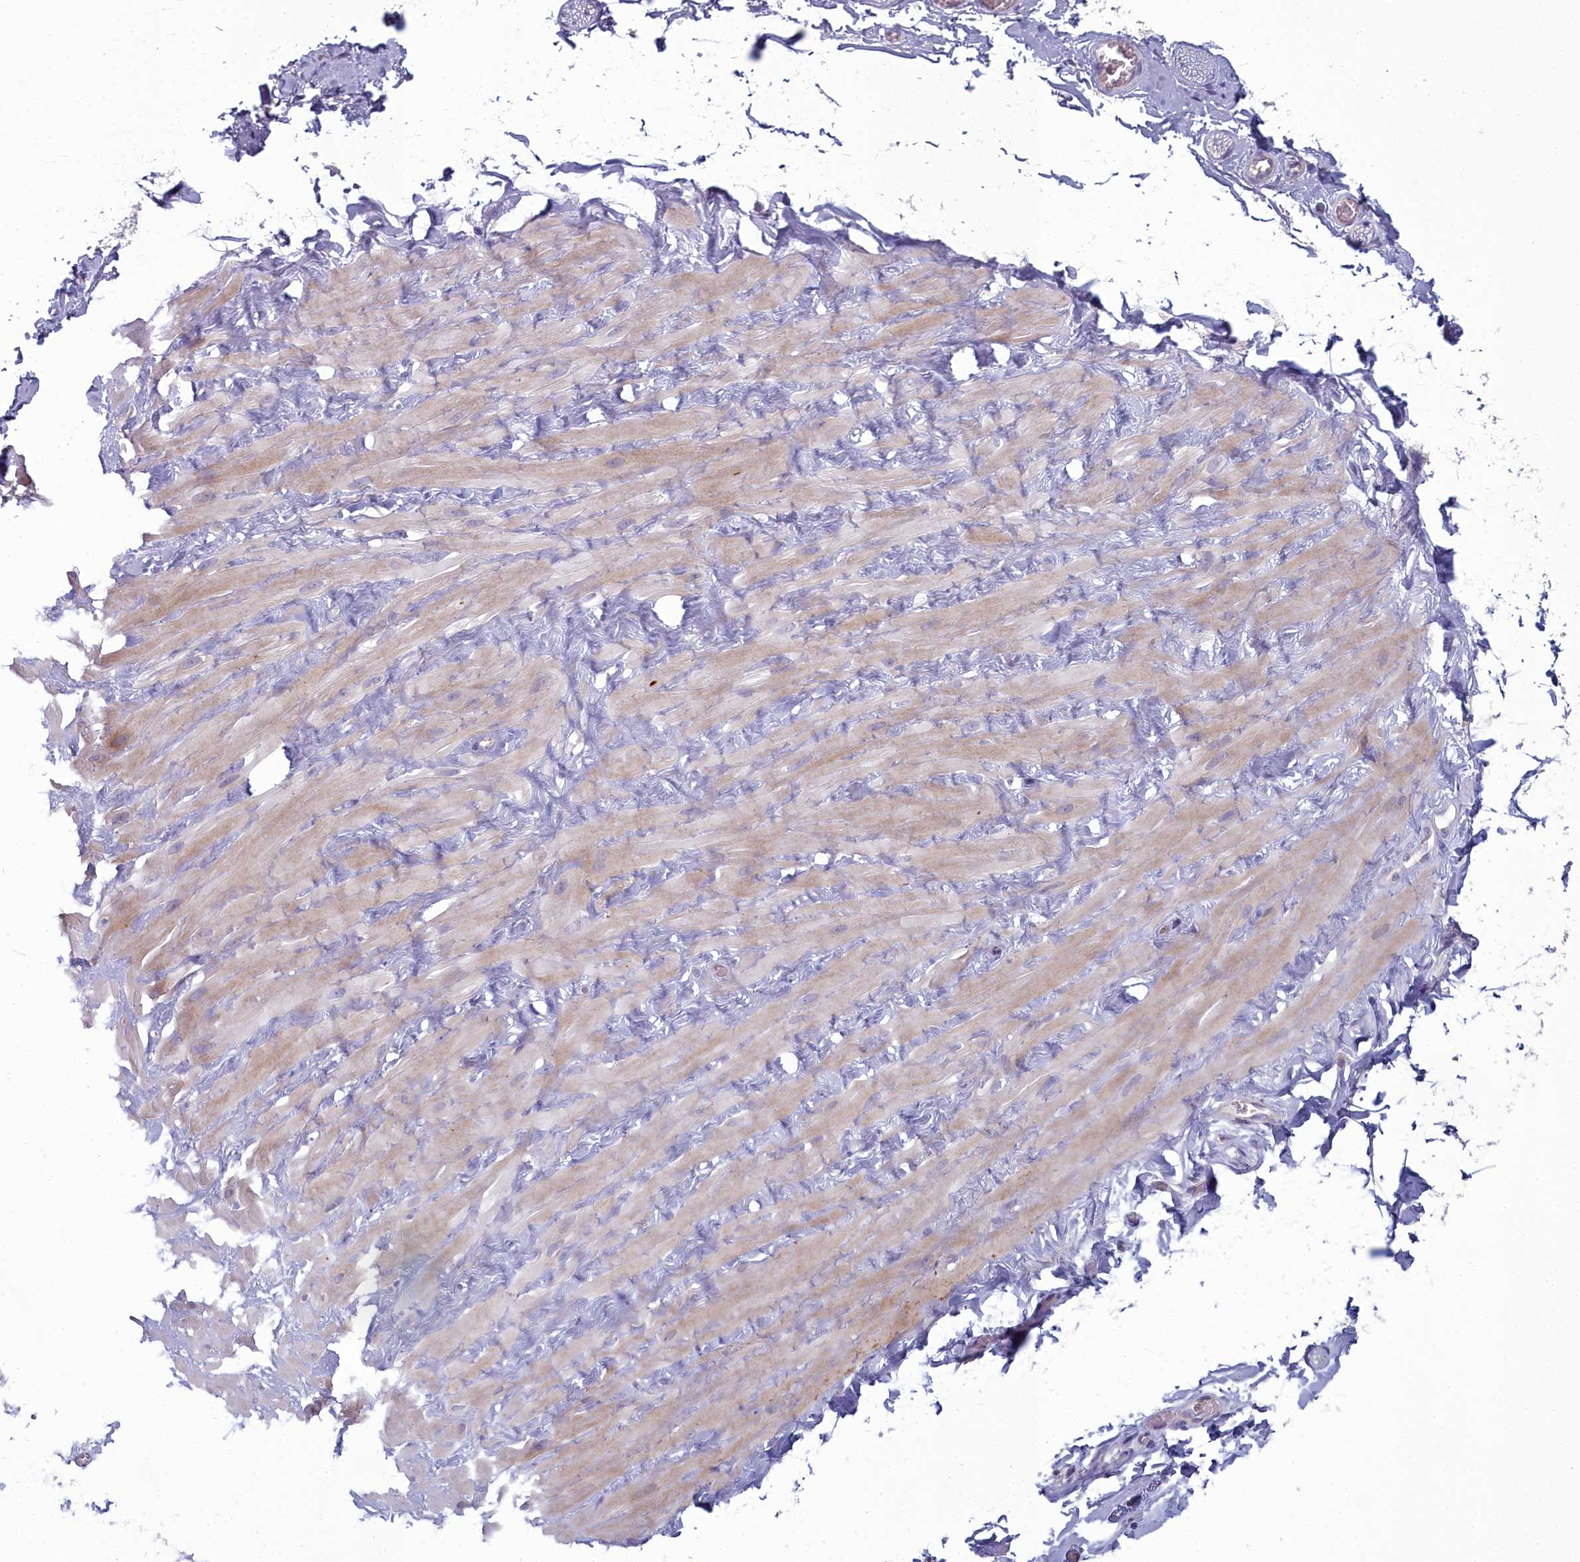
{"staining": {"intensity": "negative", "quantity": "none", "location": "none"}, "tissue": "adipose tissue", "cell_type": "Adipocytes", "image_type": "normal", "snomed": [{"axis": "morphology", "description": "Normal tissue, NOS"}, {"axis": "topography", "description": "Soft tissue"}, {"axis": "topography", "description": "Adipose tissue"}, {"axis": "topography", "description": "Vascular tissue"}, {"axis": "topography", "description": "Peripheral nerve tissue"}], "caption": "Human adipose tissue stained for a protein using immunohistochemistry (IHC) reveals no positivity in adipocytes.", "gene": "INSYN2A", "patient": {"sex": "male", "age": 46}}